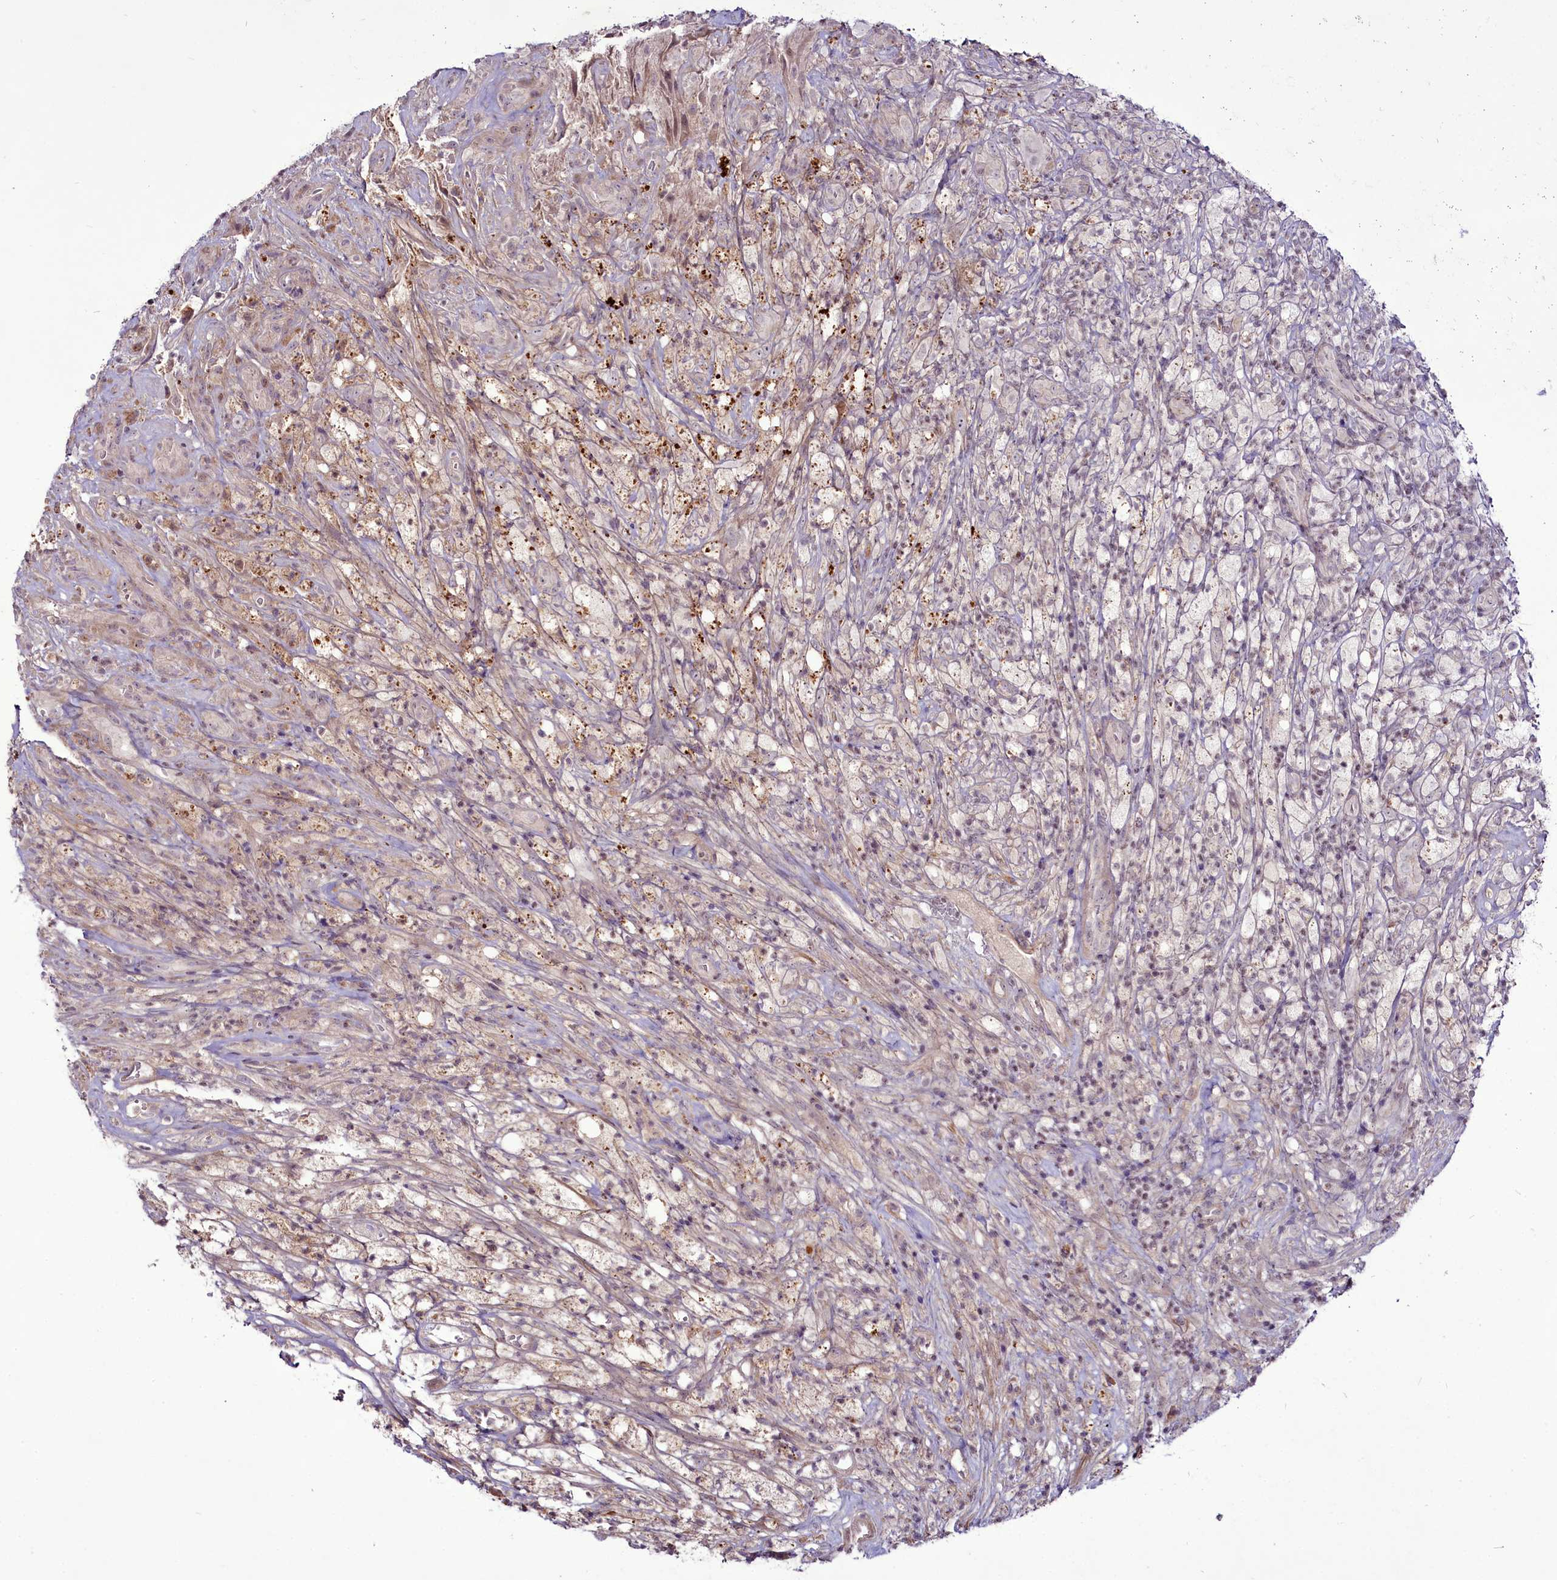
{"staining": {"intensity": "negative", "quantity": "none", "location": "none"}, "tissue": "glioma", "cell_type": "Tumor cells", "image_type": "cancer", "snomed": [{"axis": "morphology", "description": "Glioma, malignant, High grade"}, {"axis": "topography", "description": "Brain"}], "caption": "Micrograph shows no protein positivity in tumor cells of malignant high-grade glioma tissue.", "gene": "RSBN1", "patient": {"sex": "male", "age": 69}}